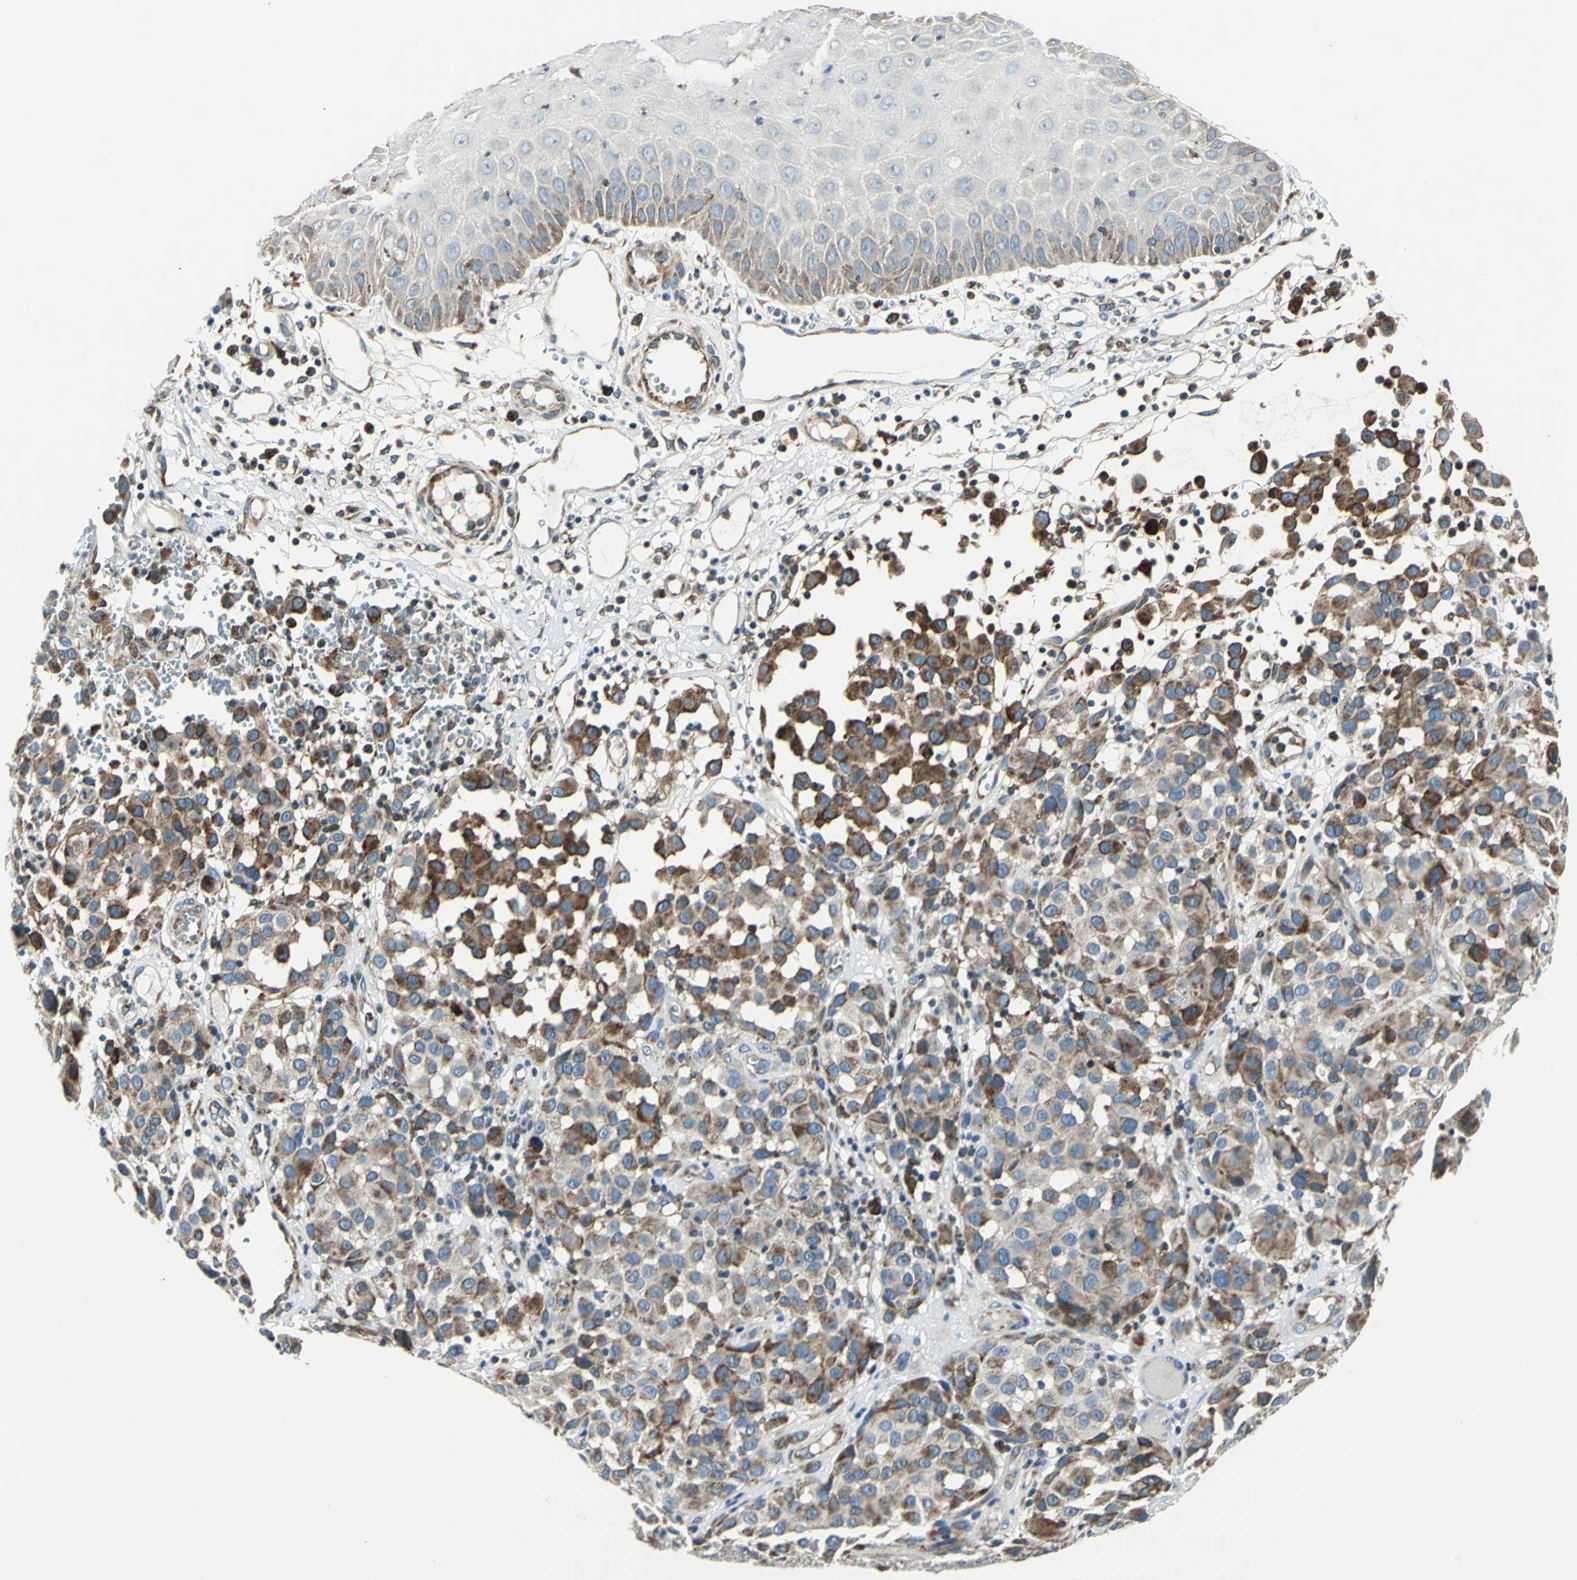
{"staining": {"intensity": "strong", "quantity": ">75%", "location": "cytoplasmic/membranous"}, "tissue": "melanoma", "cell_type": "Tumor cells", "image_type": "cancer", "snomed": [{"axis": "morphology", "description": "Malignant melanoma, NOS"}, {"axis": "topography", "description": "Skin"}], "caption": "A high amount of strong cytoplasmic/membranous expression is identified in about >75% of tumor cells in melanoma tissue. (Brightfield microscopy of DAB IHC at high magnification).", "gene": "HTATIP2", "patient": {"sex": "female", "age": 21}}